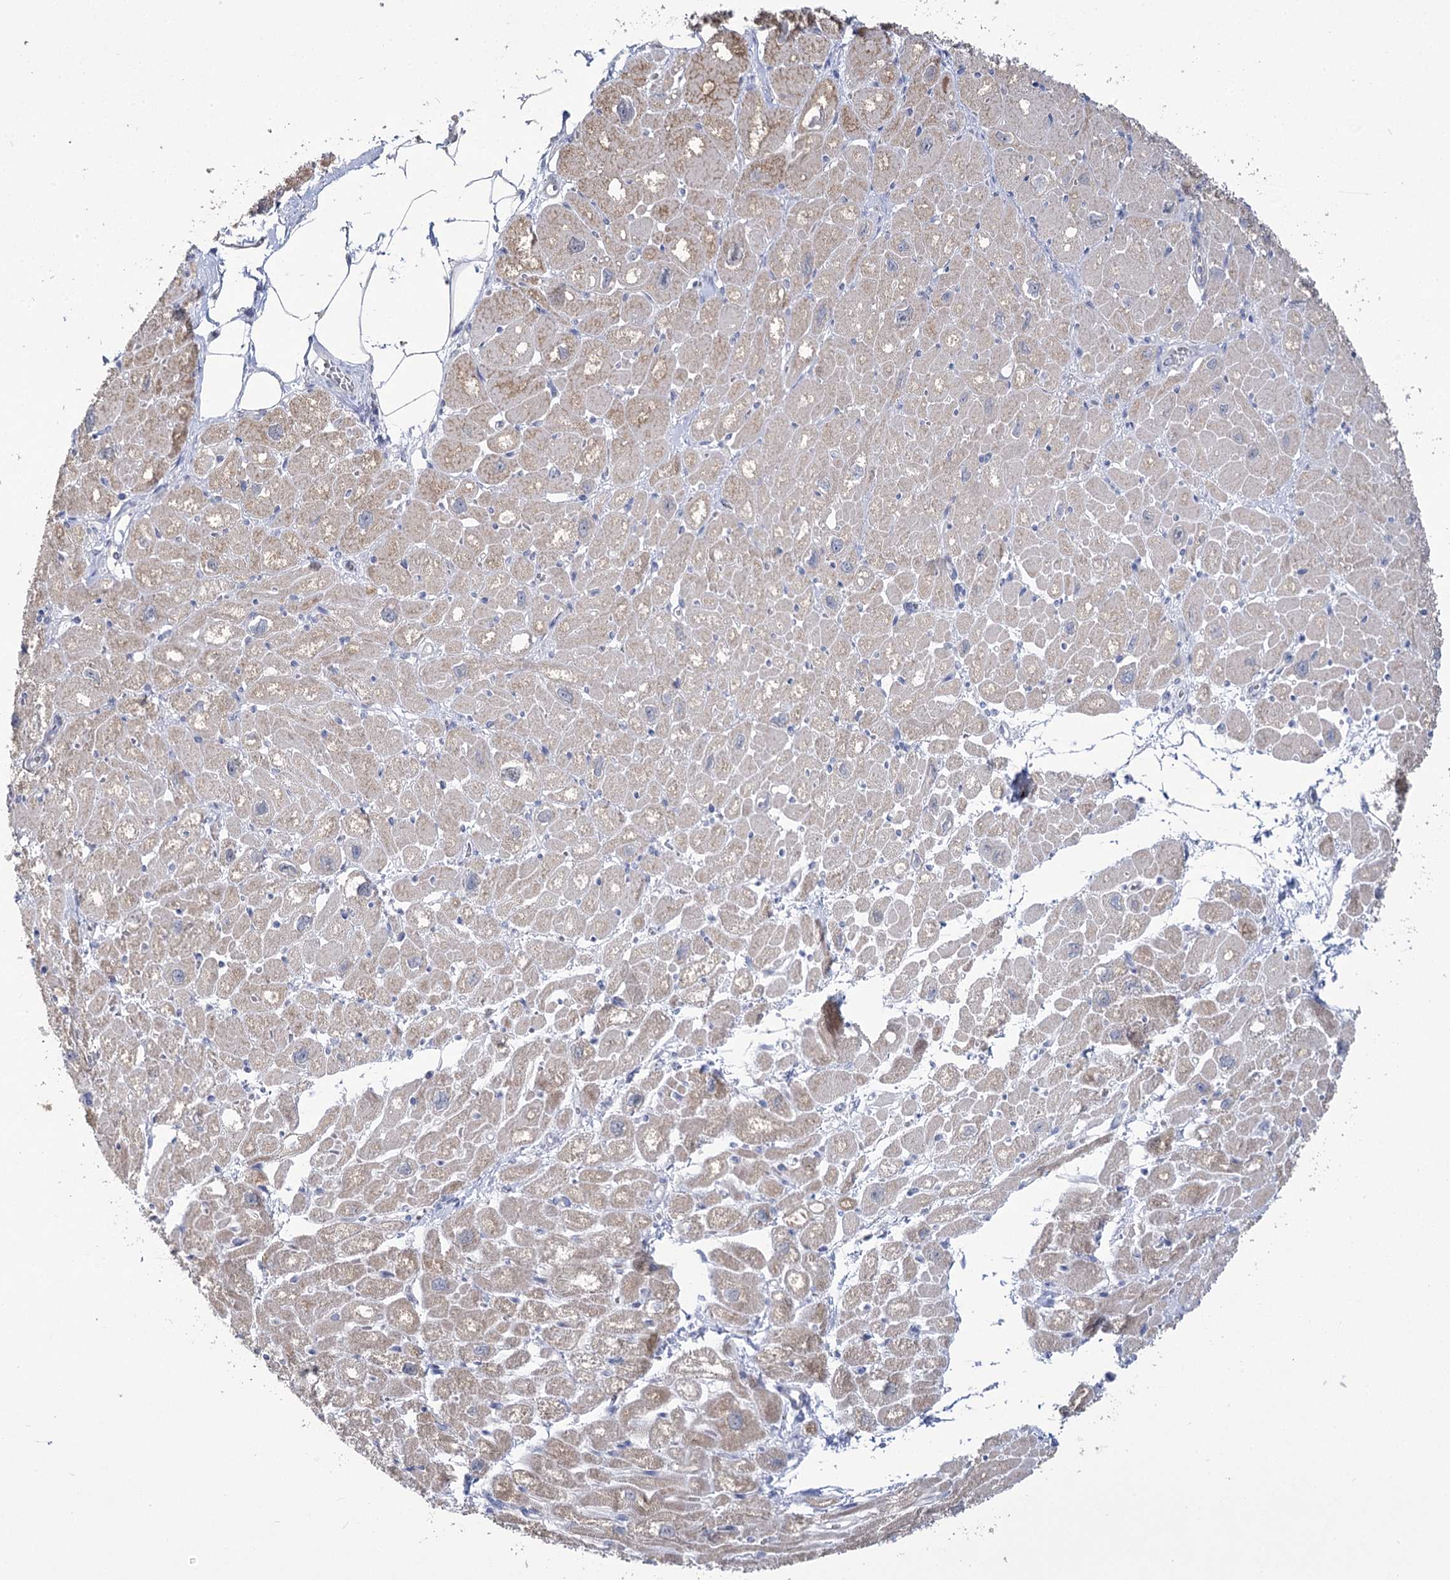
{"staining": {"intensity": "weak", "quantity": "25%-75%", "location": "cytoplasmic/membranous"}, "tissue": "heart muscle", "cell_type": "Cardiomyocytes", "image_type": "normal", "snomed": [{"axis": "morphology", "description": "Normal tissue, NOS"}, {"axis": "topography", "description": "Heart"}], "caption": "Cardiomyocytes display low levels of weak cytoplasmic/membranous positivity in about 25%-75% of cells in unremarkable human heart muscle.", "gene": "PHYHIPL", "patient": {"sex": "male", "age": 50}}